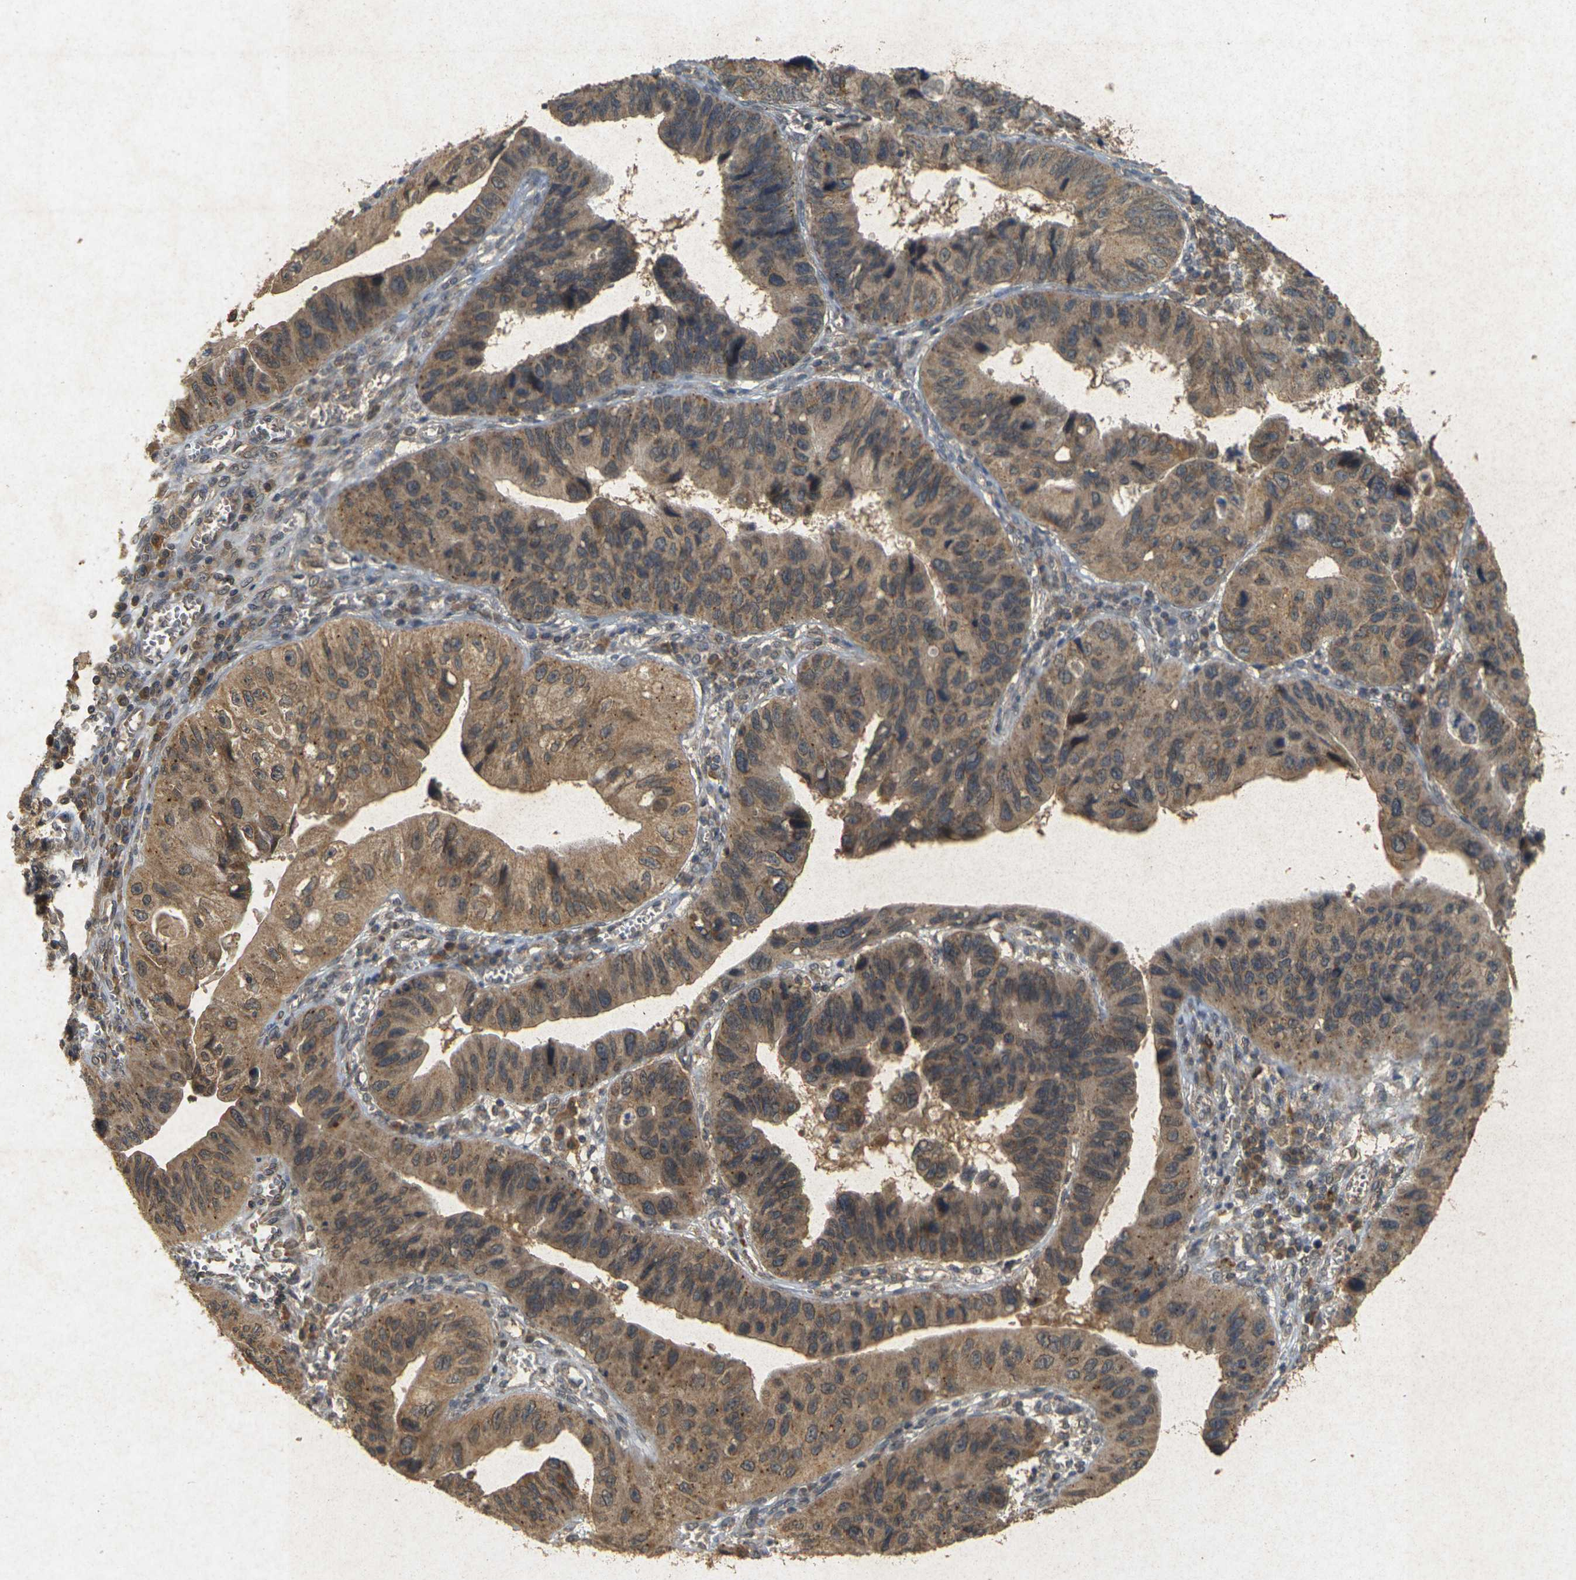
{"staining": {"intensity": "moderate", "quantity": ">75%", "location": "cytoplasmic/membranous"}, "tissue": "stomach cancer", "cell_type": "Tumor cells", "image_type": "cancer", "snomed": [{"axis": "morphology", "description": "Adenocarcinoma, NOS"}, {"axis": "topography", "description": "Stomach"}], "caption": "This image reveals adenocarcinoma (stomach) stained with immunohistochemistry (IHC) to label a protein in brown. The cytoplasmic/membranous of tumor cells show moderate positivity for the protein. Nuclei are counter-stained blue.", "gene": "ERN1", "patient": {"sex": "male", "age": 59}}